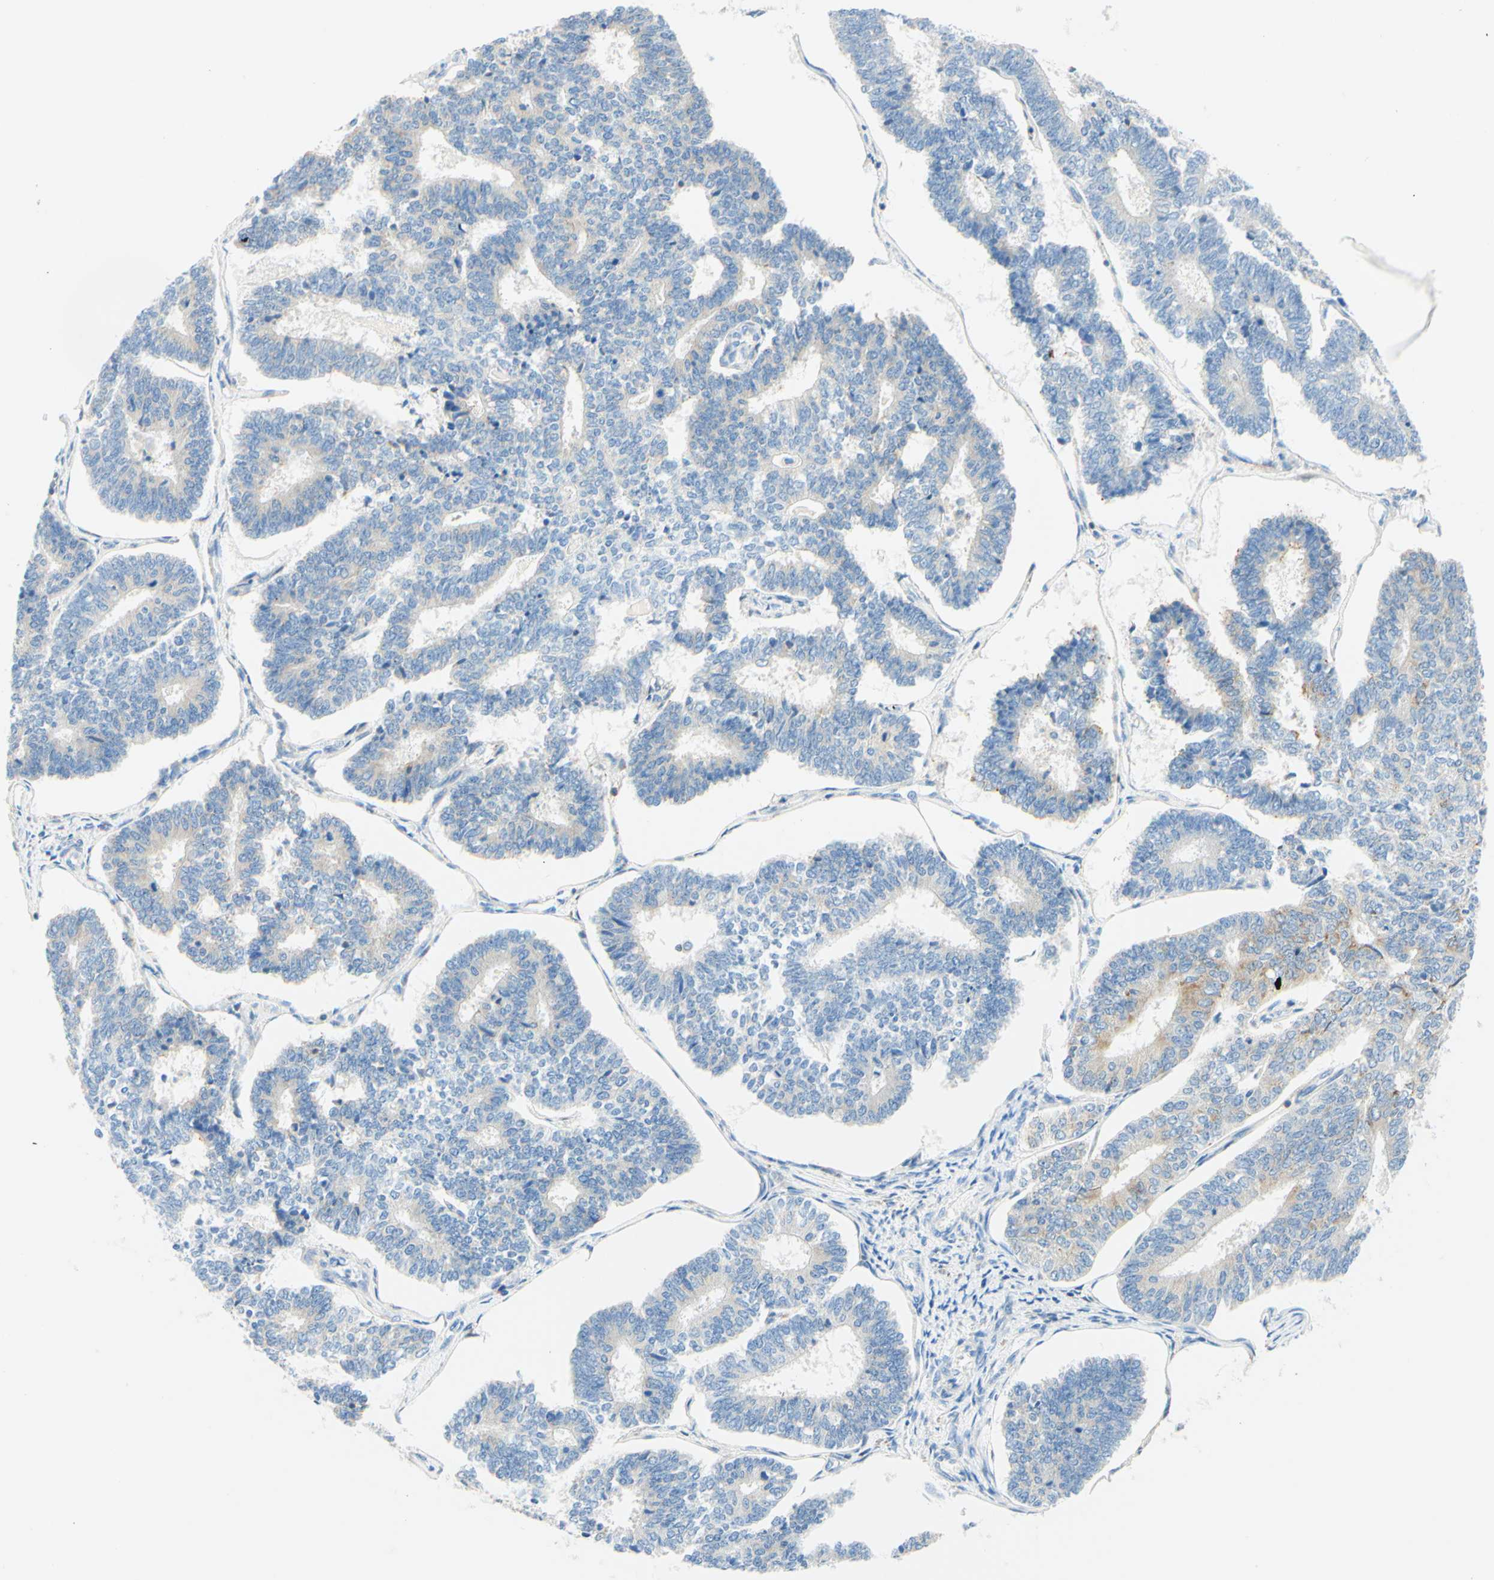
{"staining": {"intensity": "weak", "quantity": "<25%", "location": "cytoplasmic/membranous"}, "tissue": "endometrial cancer", "cell_type": "Tumor cells", "image_type": "cancer", "snomed": [{"axis": "morphology", "description": "Adenocarcinoma, NOS"}, {"axis": "topography", "description": "Endometrium"}], "caption": "IHC photomicrograph of endometrial cancer (adenocarcinoma) stained for a protein (brown), which shows no expression in tumor cells.", "gene": "LAT", "patient": {"sex": "female", "age": 70}}